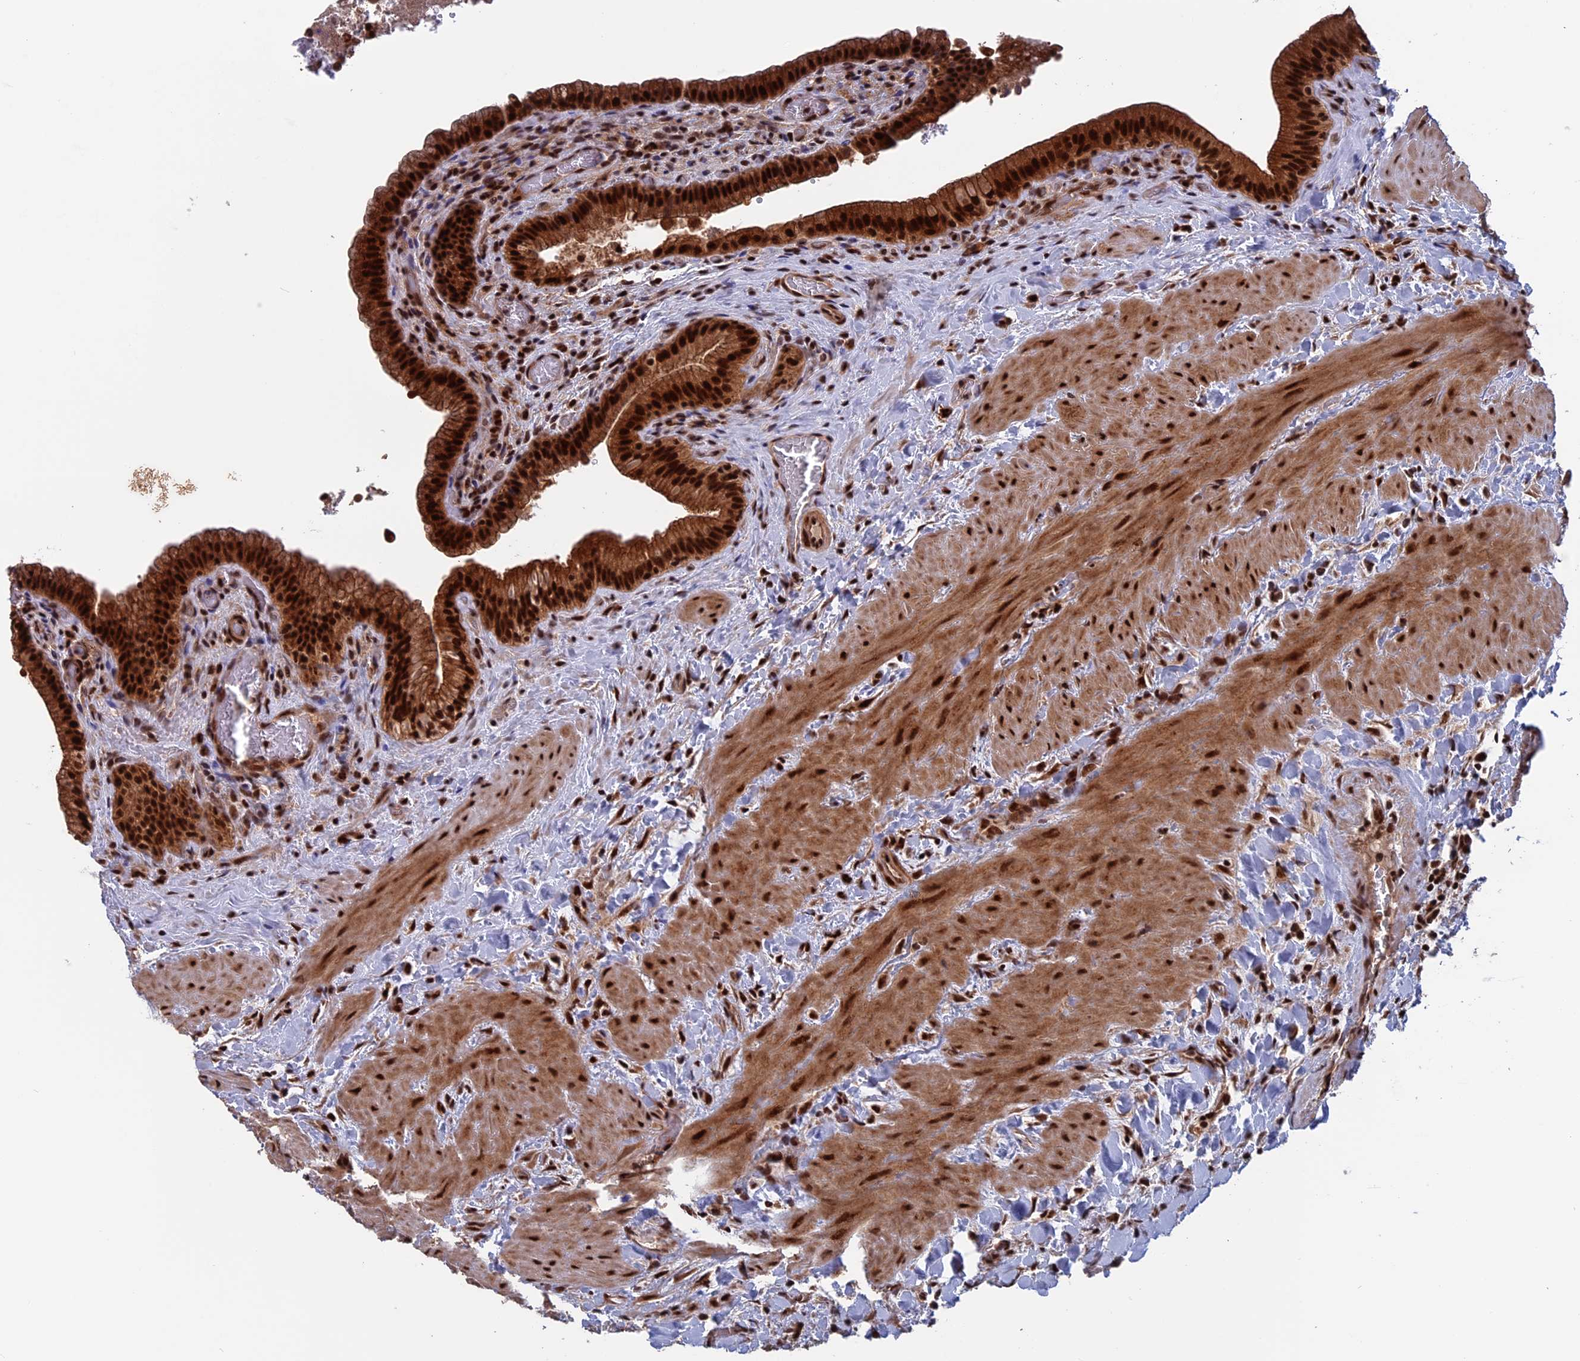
{"staining": {"intensity": "strong", "quantity": ">75%", "location": "cytoplasmic/membranous,nuclear"}, "tissue": "gallbladder", "cell_type": "Glandular cells", "image_type": "normal", "snomed": [{"axis": "morphology", "description": "Normal tissue, NOS"}, {"axis": "topography", "description": "Gallbladder"}], "caption": "Strong cytoplasmic/membranous,nuclear positivity is identified in about >75% of glandular cells in normal gallbladder. (DAB (3,3'-diaminobenzidine) = brown stain, brightfield microscopy at high magnification).", "gene": "CACTIN", "patient": {"sex": "male", "age": 24}}